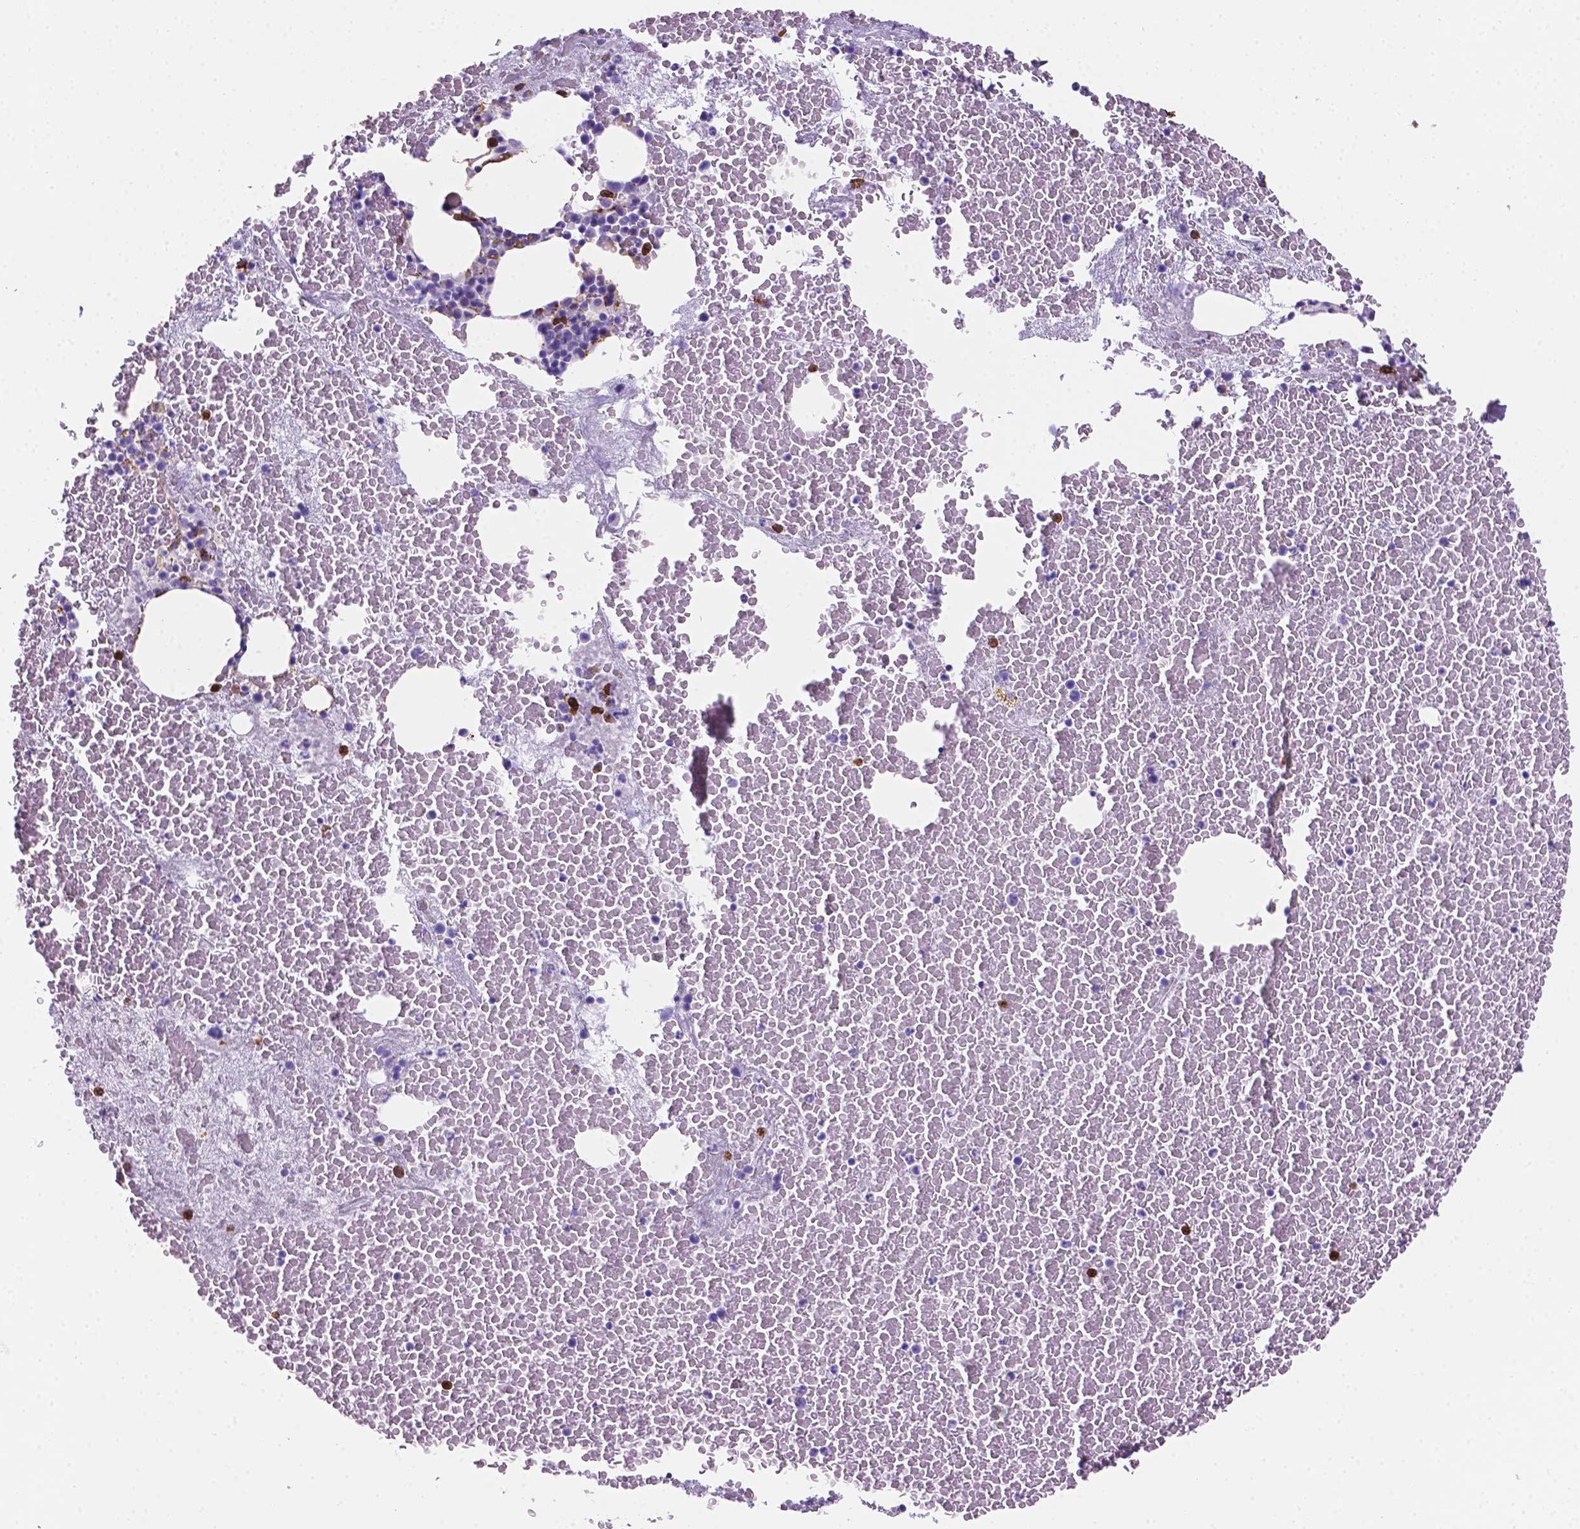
{"staining": {"intensity": "strong", "quantity": "<25%", "location": "cytoplasmic/membranous"}, "tissue": "bone marrow", "cell_type": "Hematopoietic cells", "image_type": "normal", "snomed": [{"axis": "morphology", "description": "Normal tissue, NOS"}, {"axis": "topography", "description": "Bone marrow"}], "caption": "DAB (3,3'-diaminobenzidine) immunohistochemical staining of benign bone marrow shows strong cytoplasmic/membranous protein staining in approximately <25% of hematopoietic cells.", "gene": "MACF1", "patient": {"sex": "male", "age": 81}}